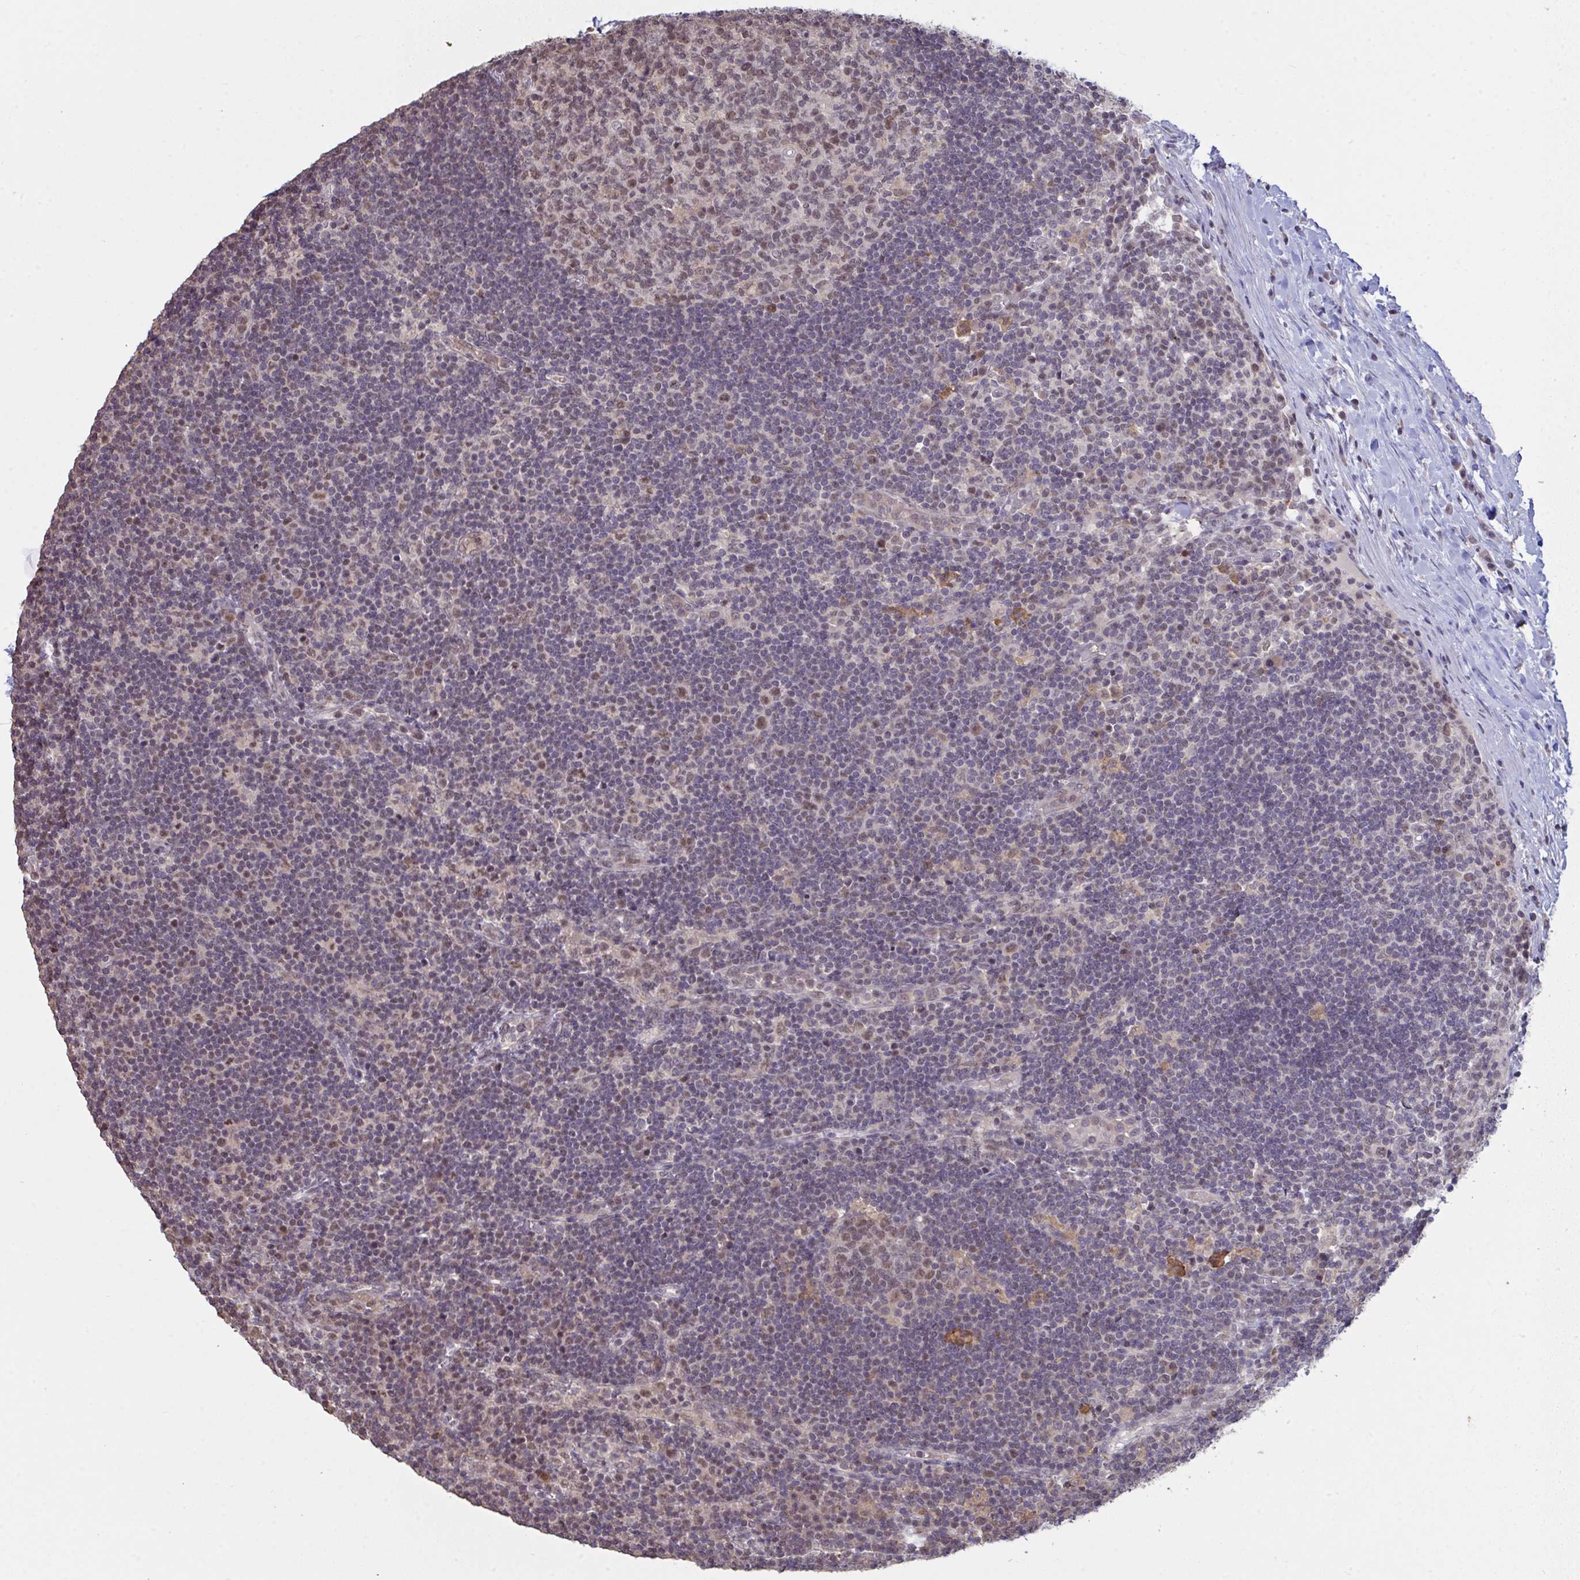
{"staining": {"intensity": "weak", "quantity": "25%-75%", "location": "nuclear"}, "tissue": "lymph node", "cell_type": "Germinal center cells", "image_type": "normal", "snomed": [{"axis": "morphology", "description": "Normal tissue, NOS"}, {"axis": "topography", "description": "Lymph node"}], "caption": "DAB immunohistochemical staining of unremarkable lymph node reveals weak nuclear protein staining in about 25%-75% of germinal center cells. The protein is stained brown, and the nuclei are stained in blue (DAB IHC with brightfield microscopy, high magnification).", "gene": "SAP30", "patient": {"sex": "male", "age": 67}}